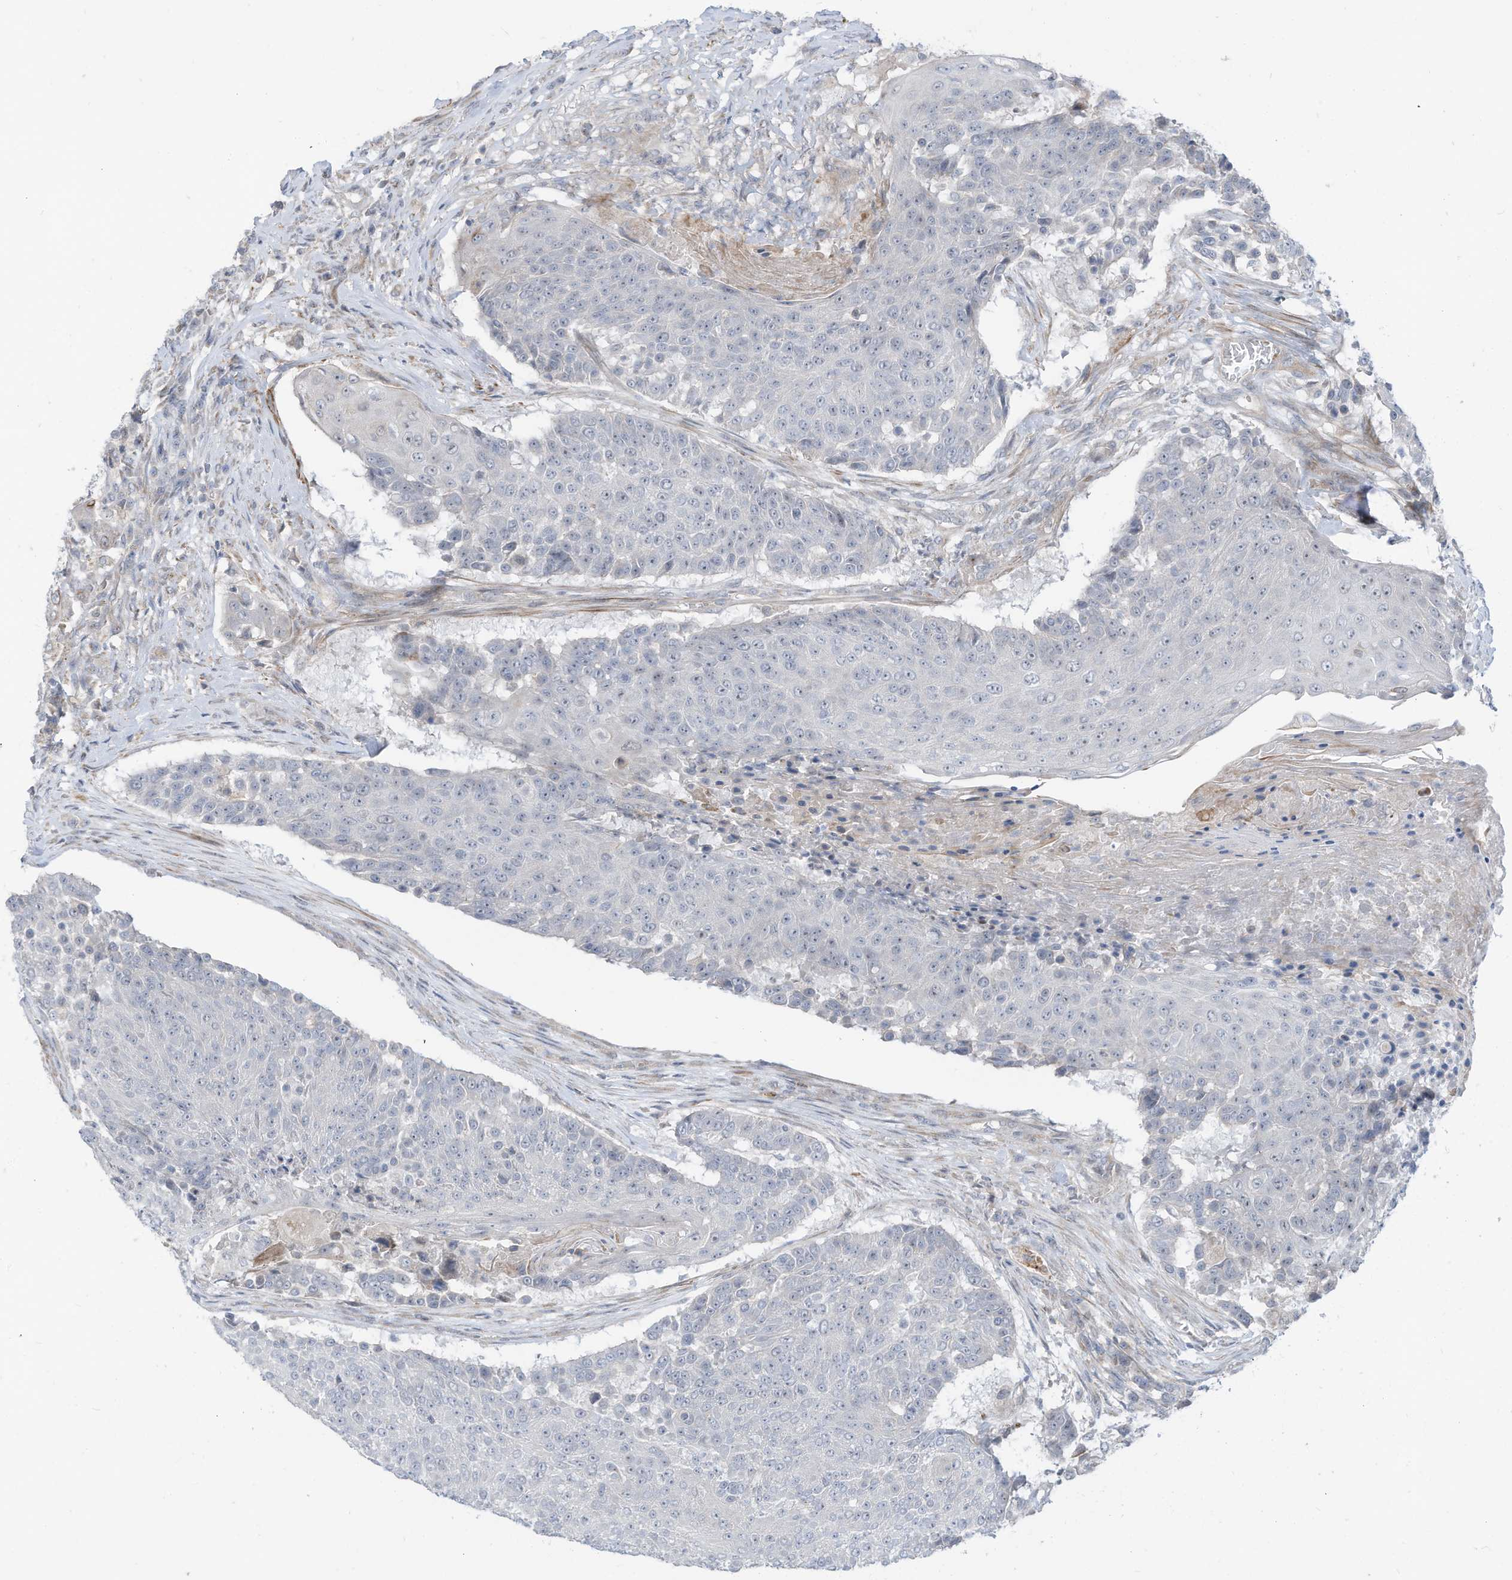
{"staining": {"intensity": "negative", "quantity": "none", "location": "none"}, "tissue": "urothelial cancer", "cell_type": "Tumor cells", "image_type": "cancer", "snomed": [{"axis": "morphology", "description": "Urothelial carcinoma, High grade"}, {"axis": "topography", "description": "Urinary bladder"}], "caption": "Histopathology image shows no protein positivity in tumor cells of urothelial carcinoma (high-grade) tissue. The staining is performed using DAB (3,3'-diaminobenzidine) brown chromogen with nuclei counter-stained in using hematoxylin.", "gene": "GPATCH3", "patient": {"sex": "female", "age": 63}}